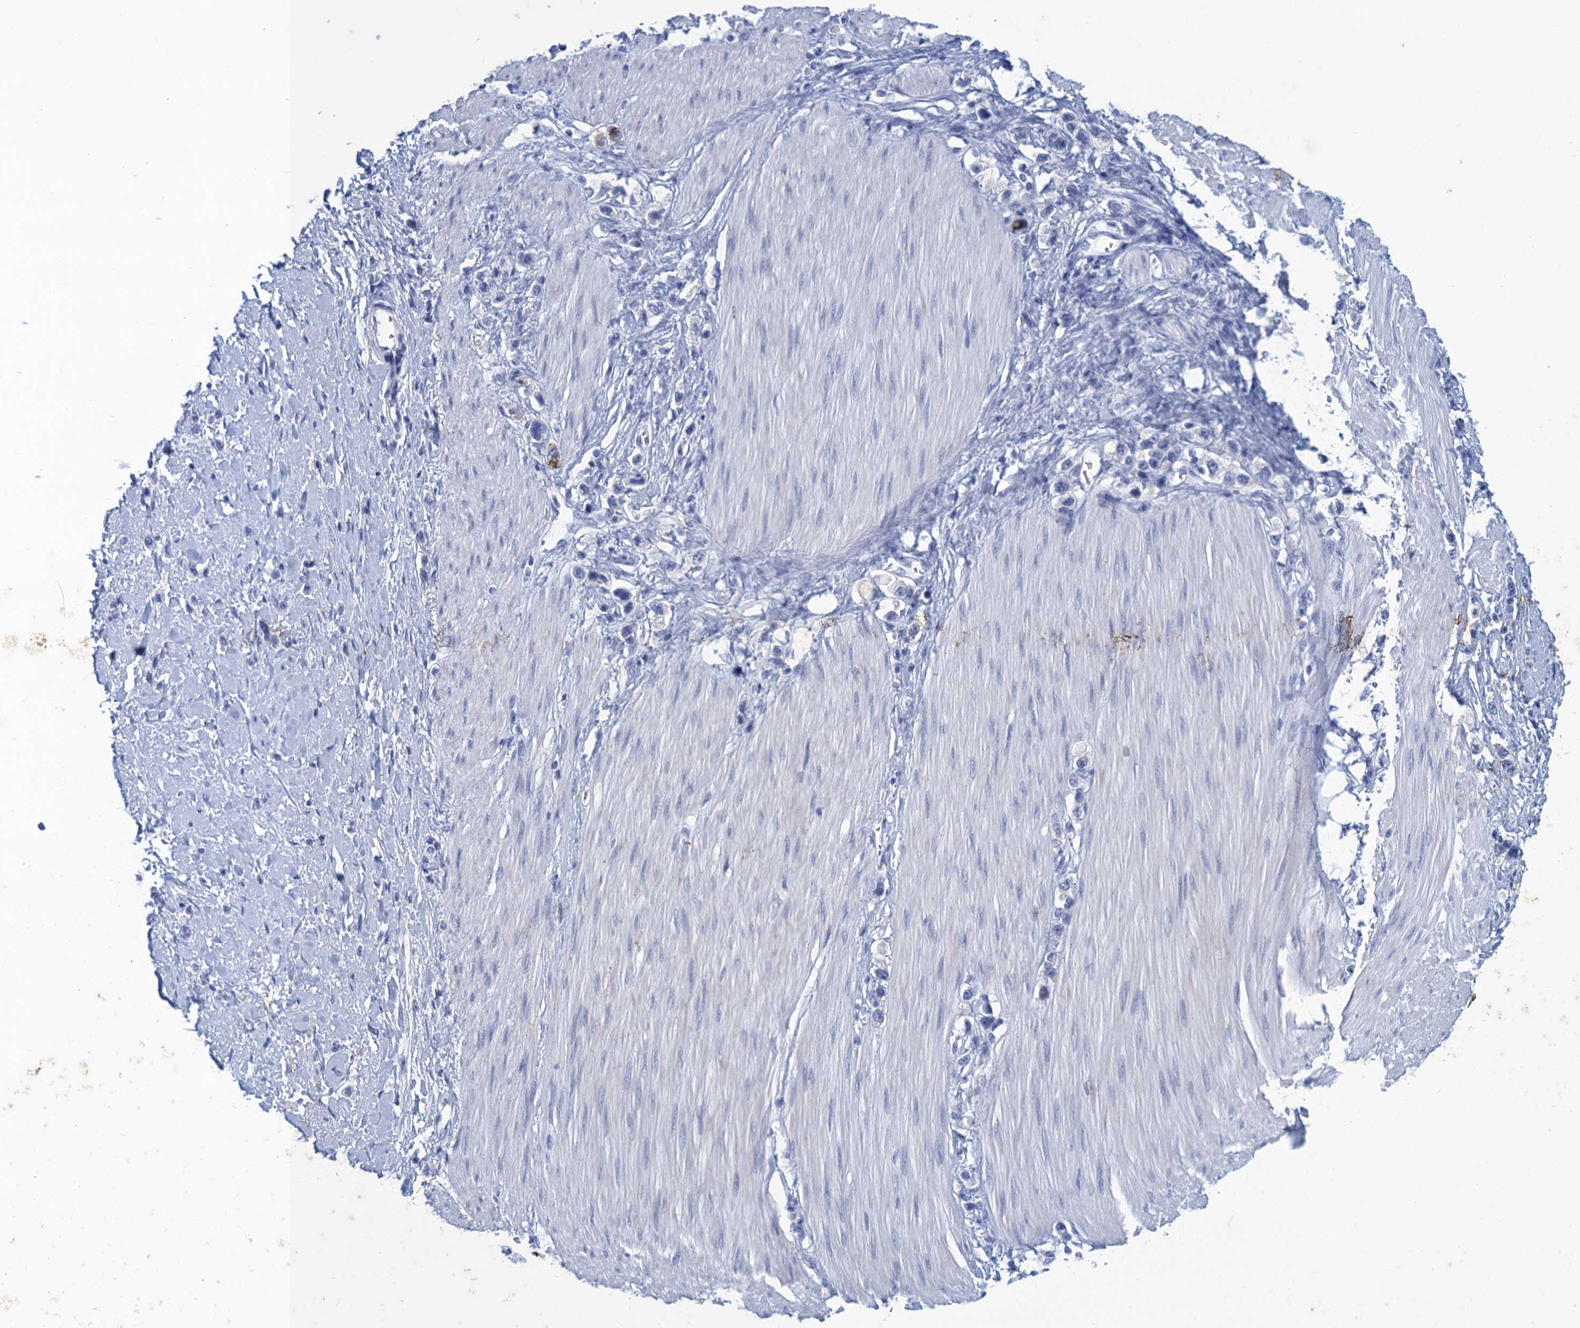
{"staining": {"intensity": "negative", "quantity": "none", "location": "none"}, "tissue": "stomach cancer", "cell_type": "Tumor cells", "image_type": "cancer", "snomed": [{"axis": "morphology", "description": "Adenocarcinoma, NOS"}, {"axis": "topography", "description": "Stomach"}], "caption": "Tumor cells are negative for protein expression in human stomach adenocarcinoma.", "gene": "SCEL", "patient": {"sex": "female", "age": 65}}